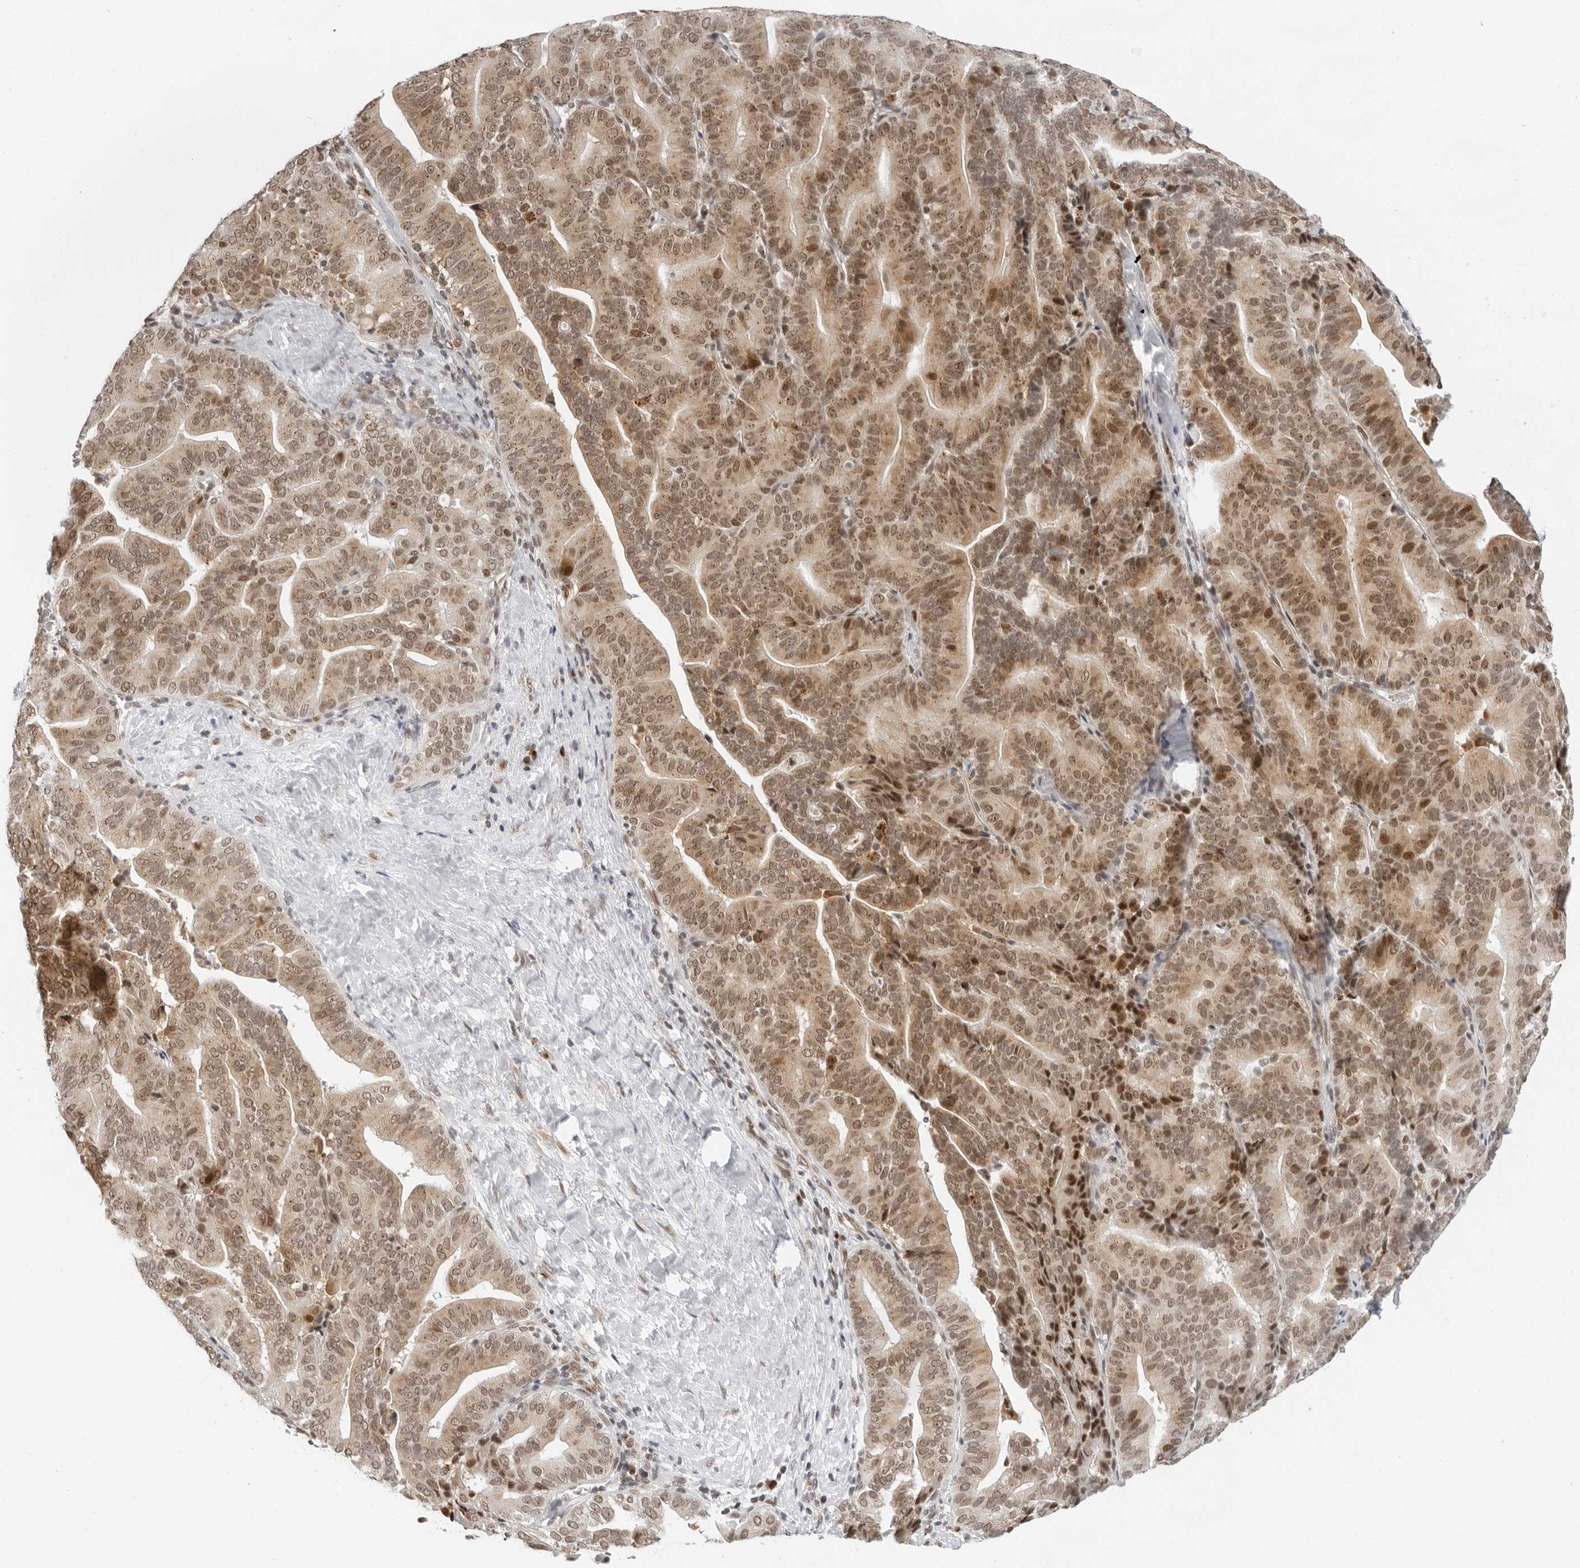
{"staining": {"intensity": "moderate", "quantity": ">75%", "location": "nuclear"}, "tissue": "liver cancer", "cell_type": "Tumor cells", "image_type": "cancer", "snomed": [{"axis": "morphology", "description": "Cholangiocarcinoma"}, {"axis": "topography", "description": "Liver"}], "caption": "This is a photomicrograph of IHC staining of liver cholangiocarcinoma, which shows moderate positivity in the nuclear of tumor cells.", "gene": "TOX4", "patient": {"sex": "female", "age": 75}}